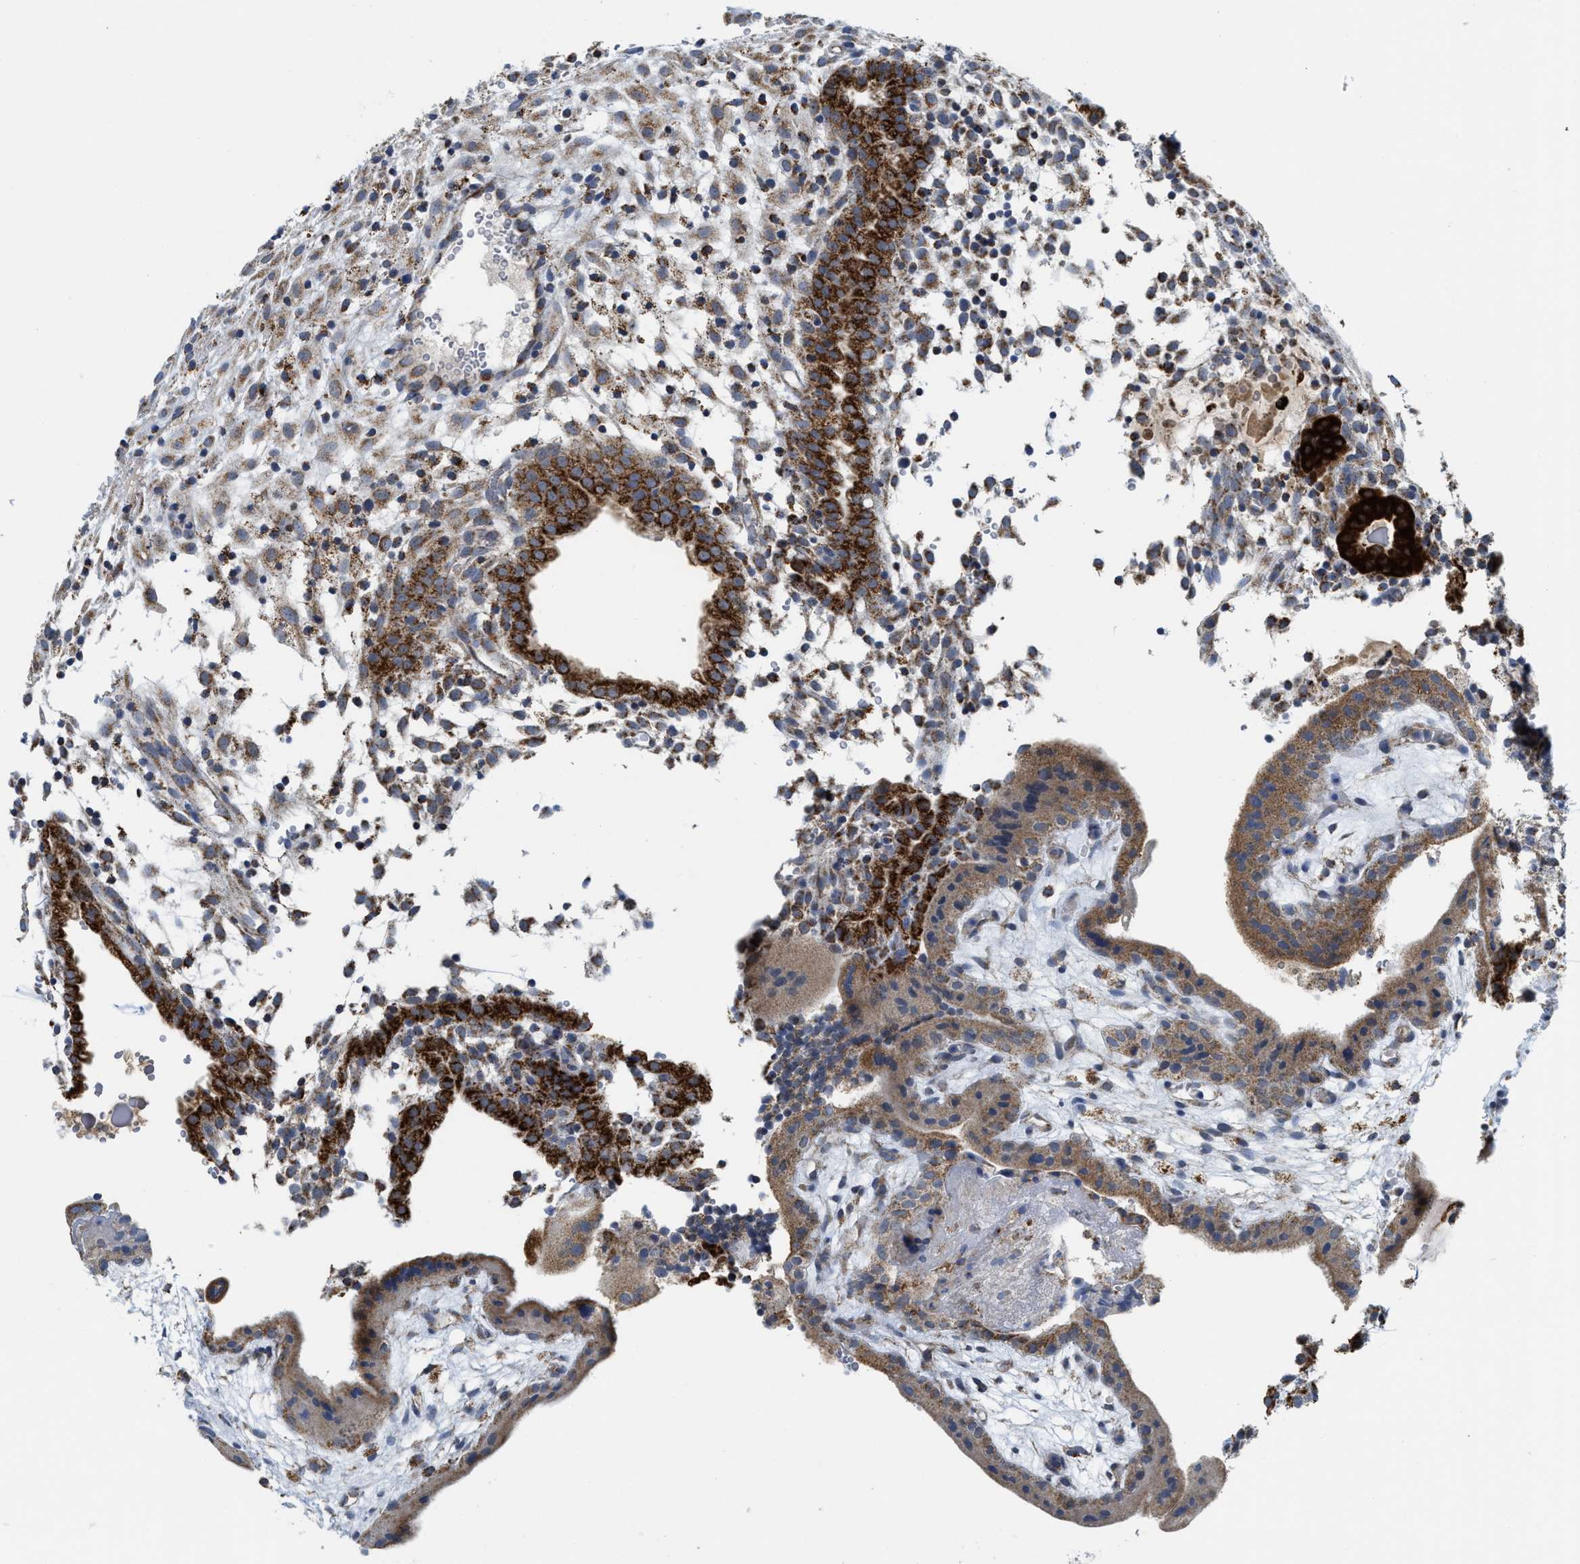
{"staining": {"intensity": "moderate", "quantity": ">75%", "location": "cytoplasmic/membranous"}, "tissue": "placenta", "cell_type": "Decidual cells", "image_type": "normal", "snomed": [{"axis": "morphology", "description": "Normal tissue, NOS"}, {"axis": "topography", "description": "Placenta"}], "caption": "This image reveals unremarkable placenta stained with immunohistochemistry (IHC) to label a protein in brown. The cytoplasmic/membranous of decidual cells show moderate positivity for the protein. Nuclei are counter-stained blue.", "gene": "GATD3", "patient": {"sex": "female", "age": 18}}